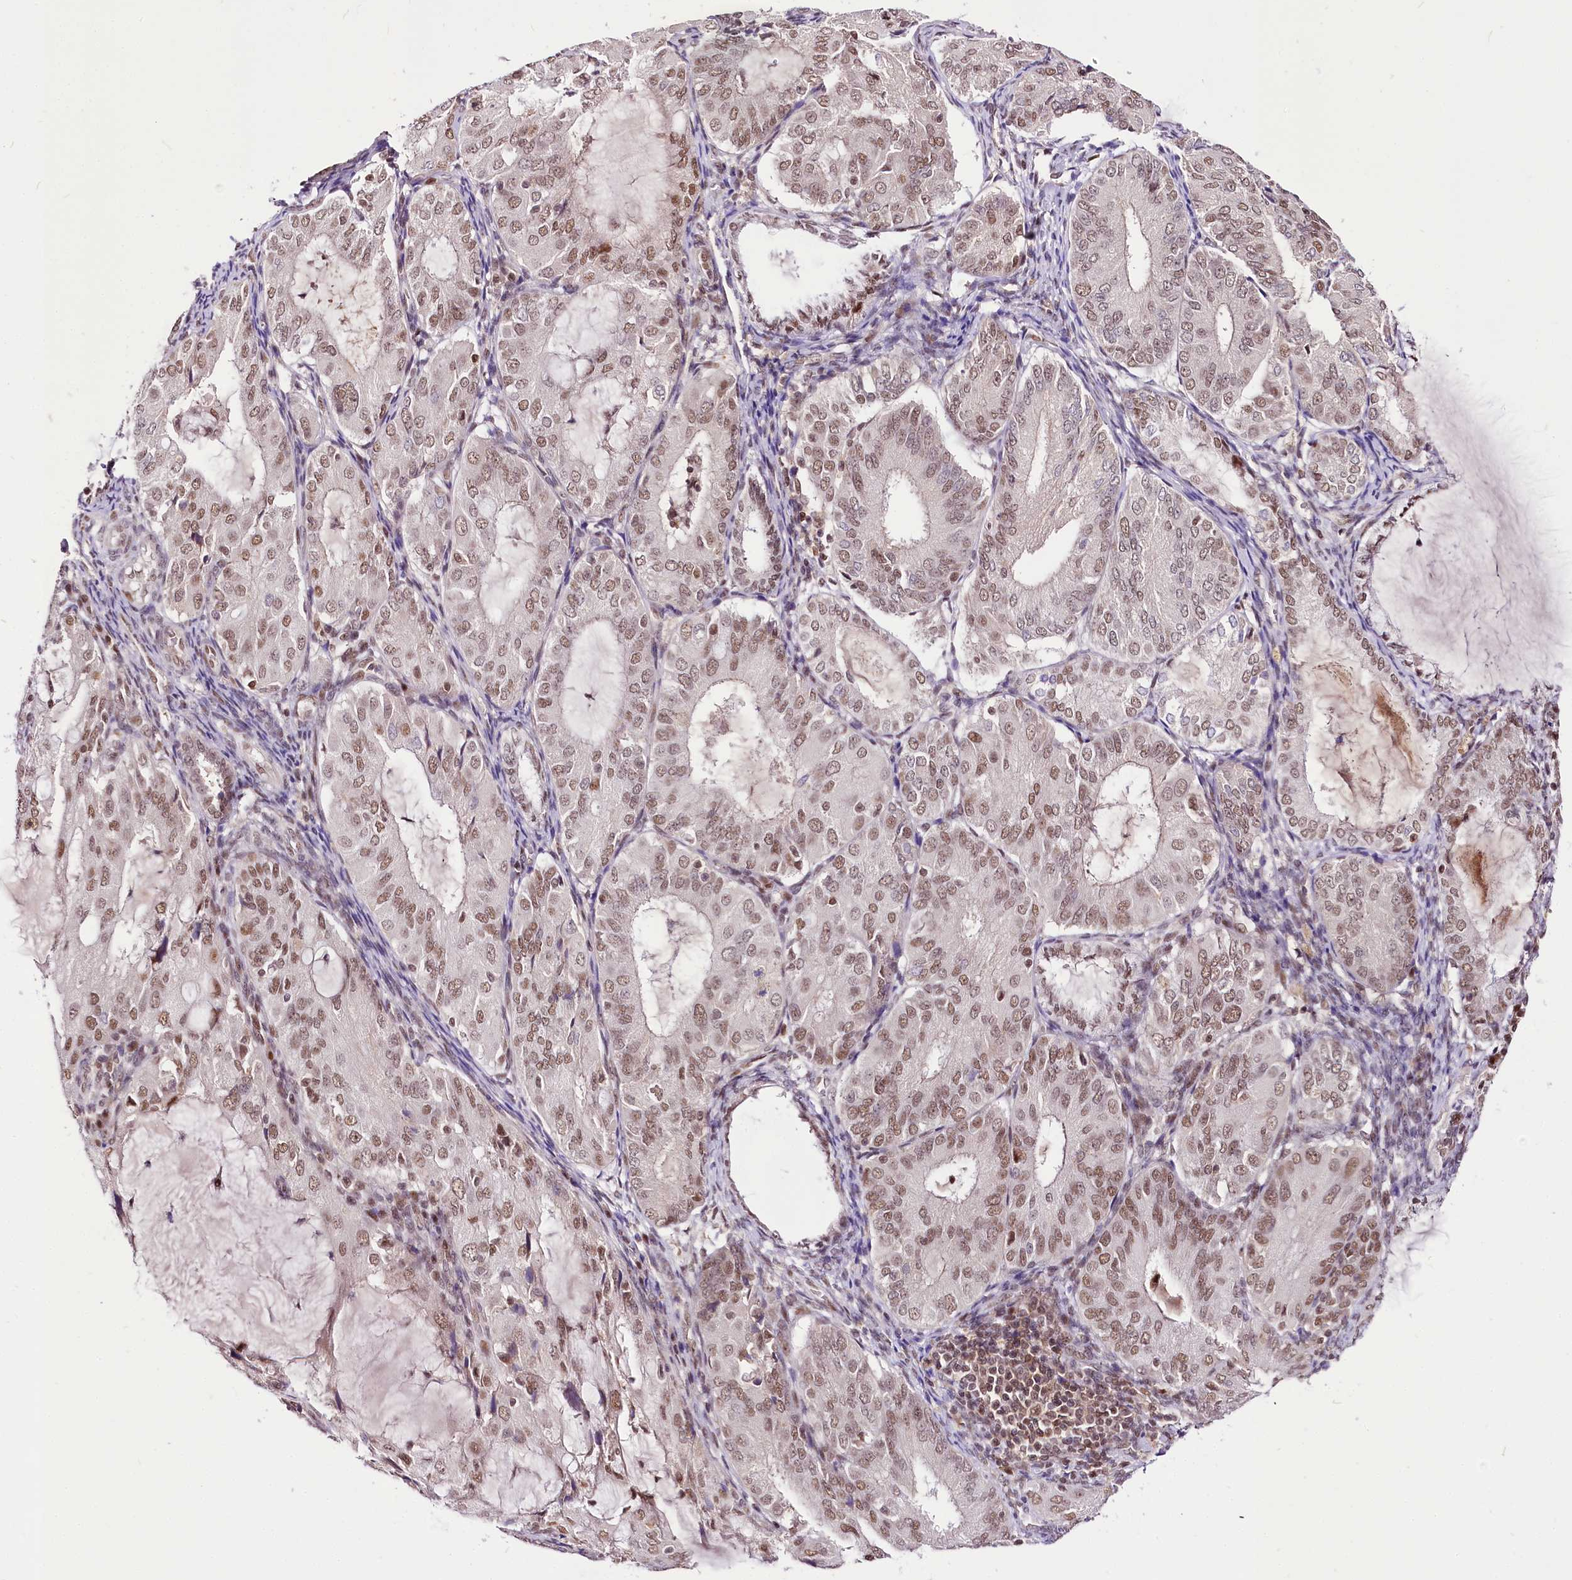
{"staining": {"intensity": "moderate", "quantity": ">75%", "location": "nuclear"}, "tissue": "endometrial cancer", "cell_type": "Tumor cells", "image_type": "cancer", "snomed": [{"axis": "morphology", "description": "Adenocarcinoma, NOS"}, {"axis": "topography", "description": "Endometrium"}], "caption": "Endometrial cancer (adenocarcinoma) stained with IHC exhibits moderate nuclear expression in about >75% of tumor cells.", "gene": "POLA2", "patient": {"sex": "female", "age": 81}}